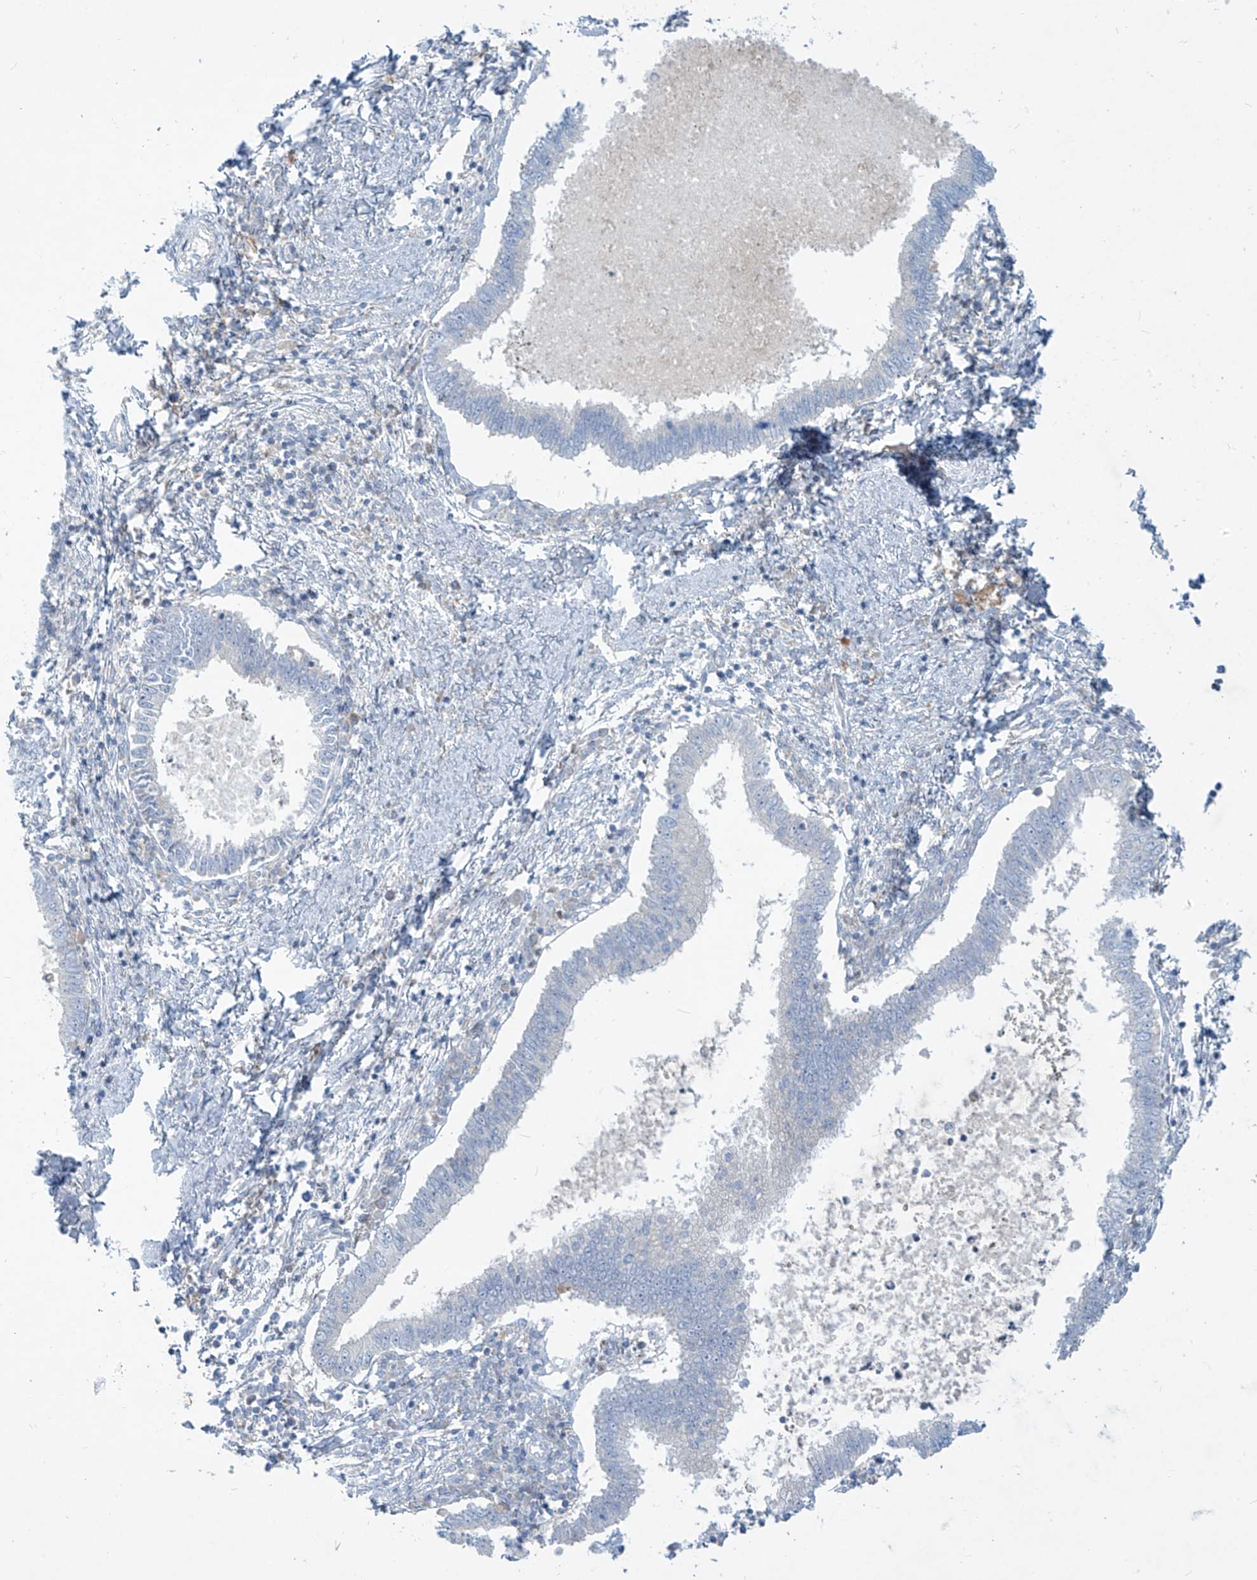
{"staining": {"intensity": "negative", "quantity": "none", "location": "none"}, "tissue": "cervical cancer", "cell_type": "Tumor cells", "image_type": "cancer", "snomed": [{"axis": "morphology", "description": "Adenocarcinoma, NOS"}, {"axis": "topography", "description": "Cervix"}], "caption": "Photomicrograph shows no significant protein expression in tumor cells of adenocarcinoma (cervical).", "gene": "DGKQ", "patient": {"sex": "female", "age": 36}}